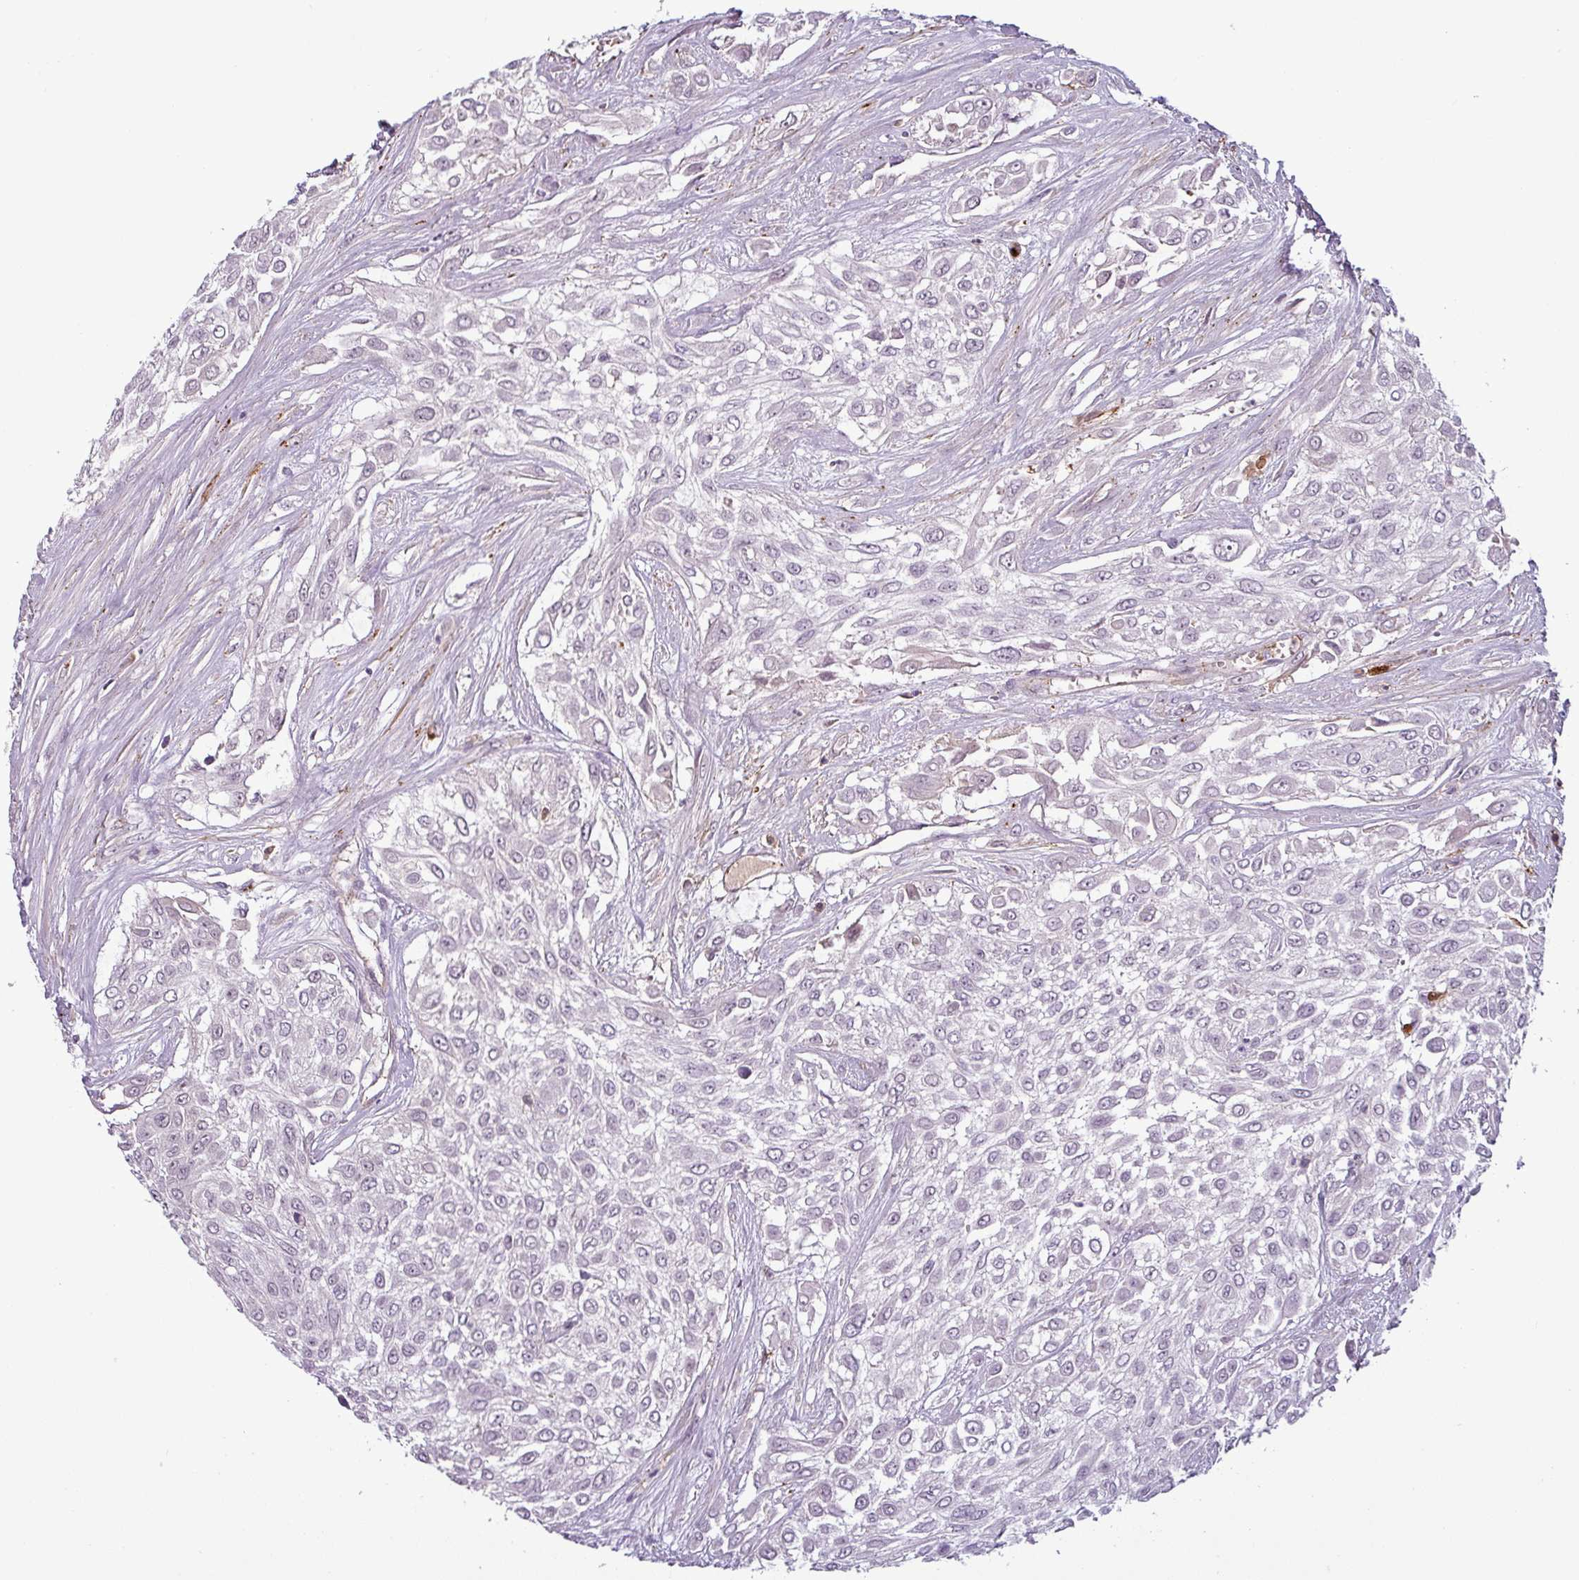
{"staining": {"intensity": "negative", "quantity": "none", "location": "none"}, "tissue": "urothelial cancer", "cell_type": "Tumor cells", "image_type": "cancer", "snomed": [{"axis": "morphology", "description": "Urothelial carcinoma, High grade"}, {"axis": "topography", "description": "Urinary bladder"}], "caption": "Urothelial cancer was stained to show a protein in brown. There is no significant staining in tumor cells. The staining is performed using DAB (3,3'-diaminobenzidine) brown chromogen with nuclei counter-stained in using hematoxylin.", "gene": "APOC1", "patient": {"sex": "male", "age": 57}}